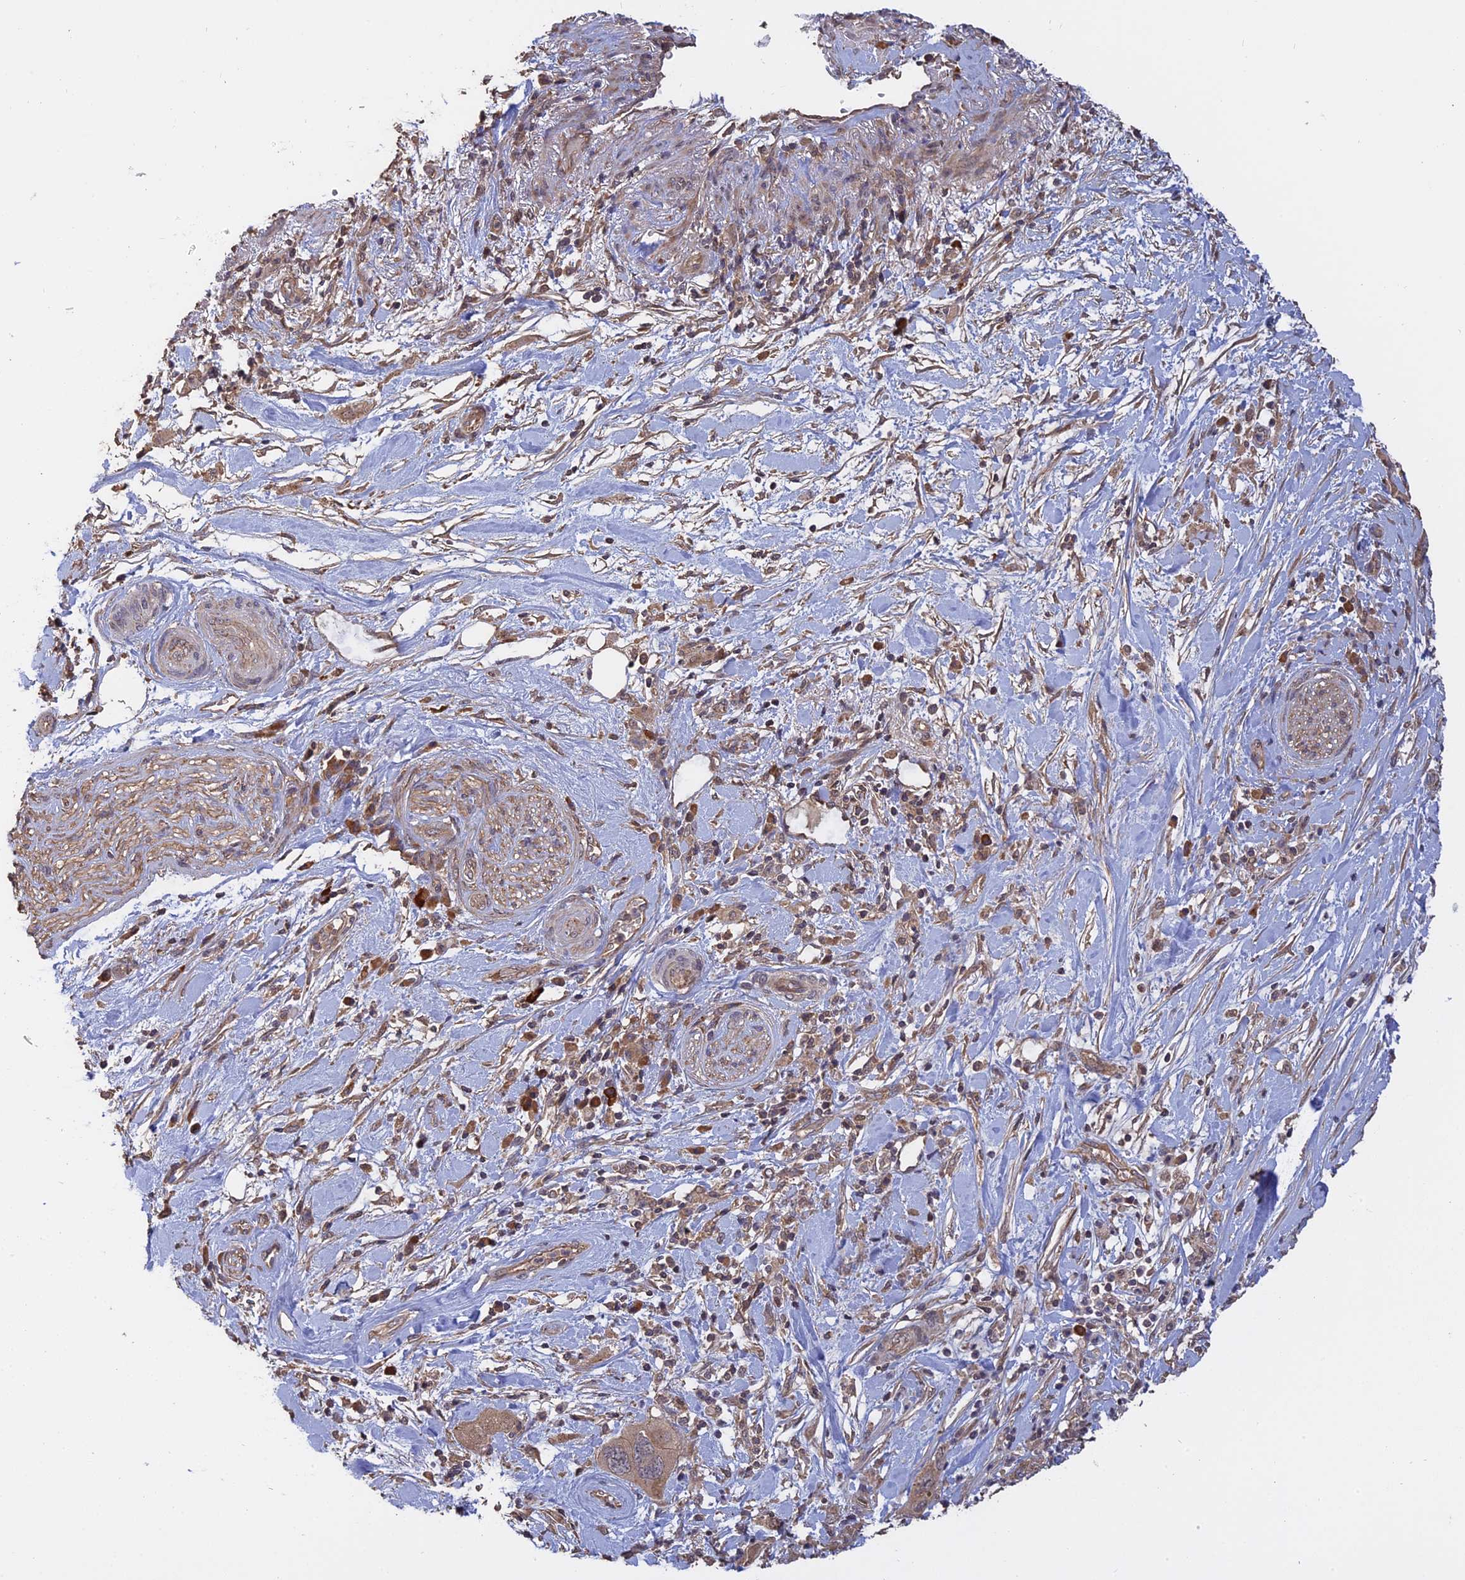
{"staining": {"intensity": "weak", "quantity": "25%-75%", "location": "cytoplasmic/membranous"}, "tissue": "pancreatic cancer", "cell_type": "Tumor cells", "image_type": "cancer", "snomed": [{"axis": "morphology", "description": "Adenocarcinoma, NOS"}, {"axis": "topography", "description": "Pancreas"}], "caption": "Adenocarcinoma (pancreatic) stained with a brown dye reveals weak cytoplasmic/membranous positive positivity in approximately 25%-75% of tumor cells.", "gene": "ARHGAP40", "patient": {"sex": "female", "age": 71}}